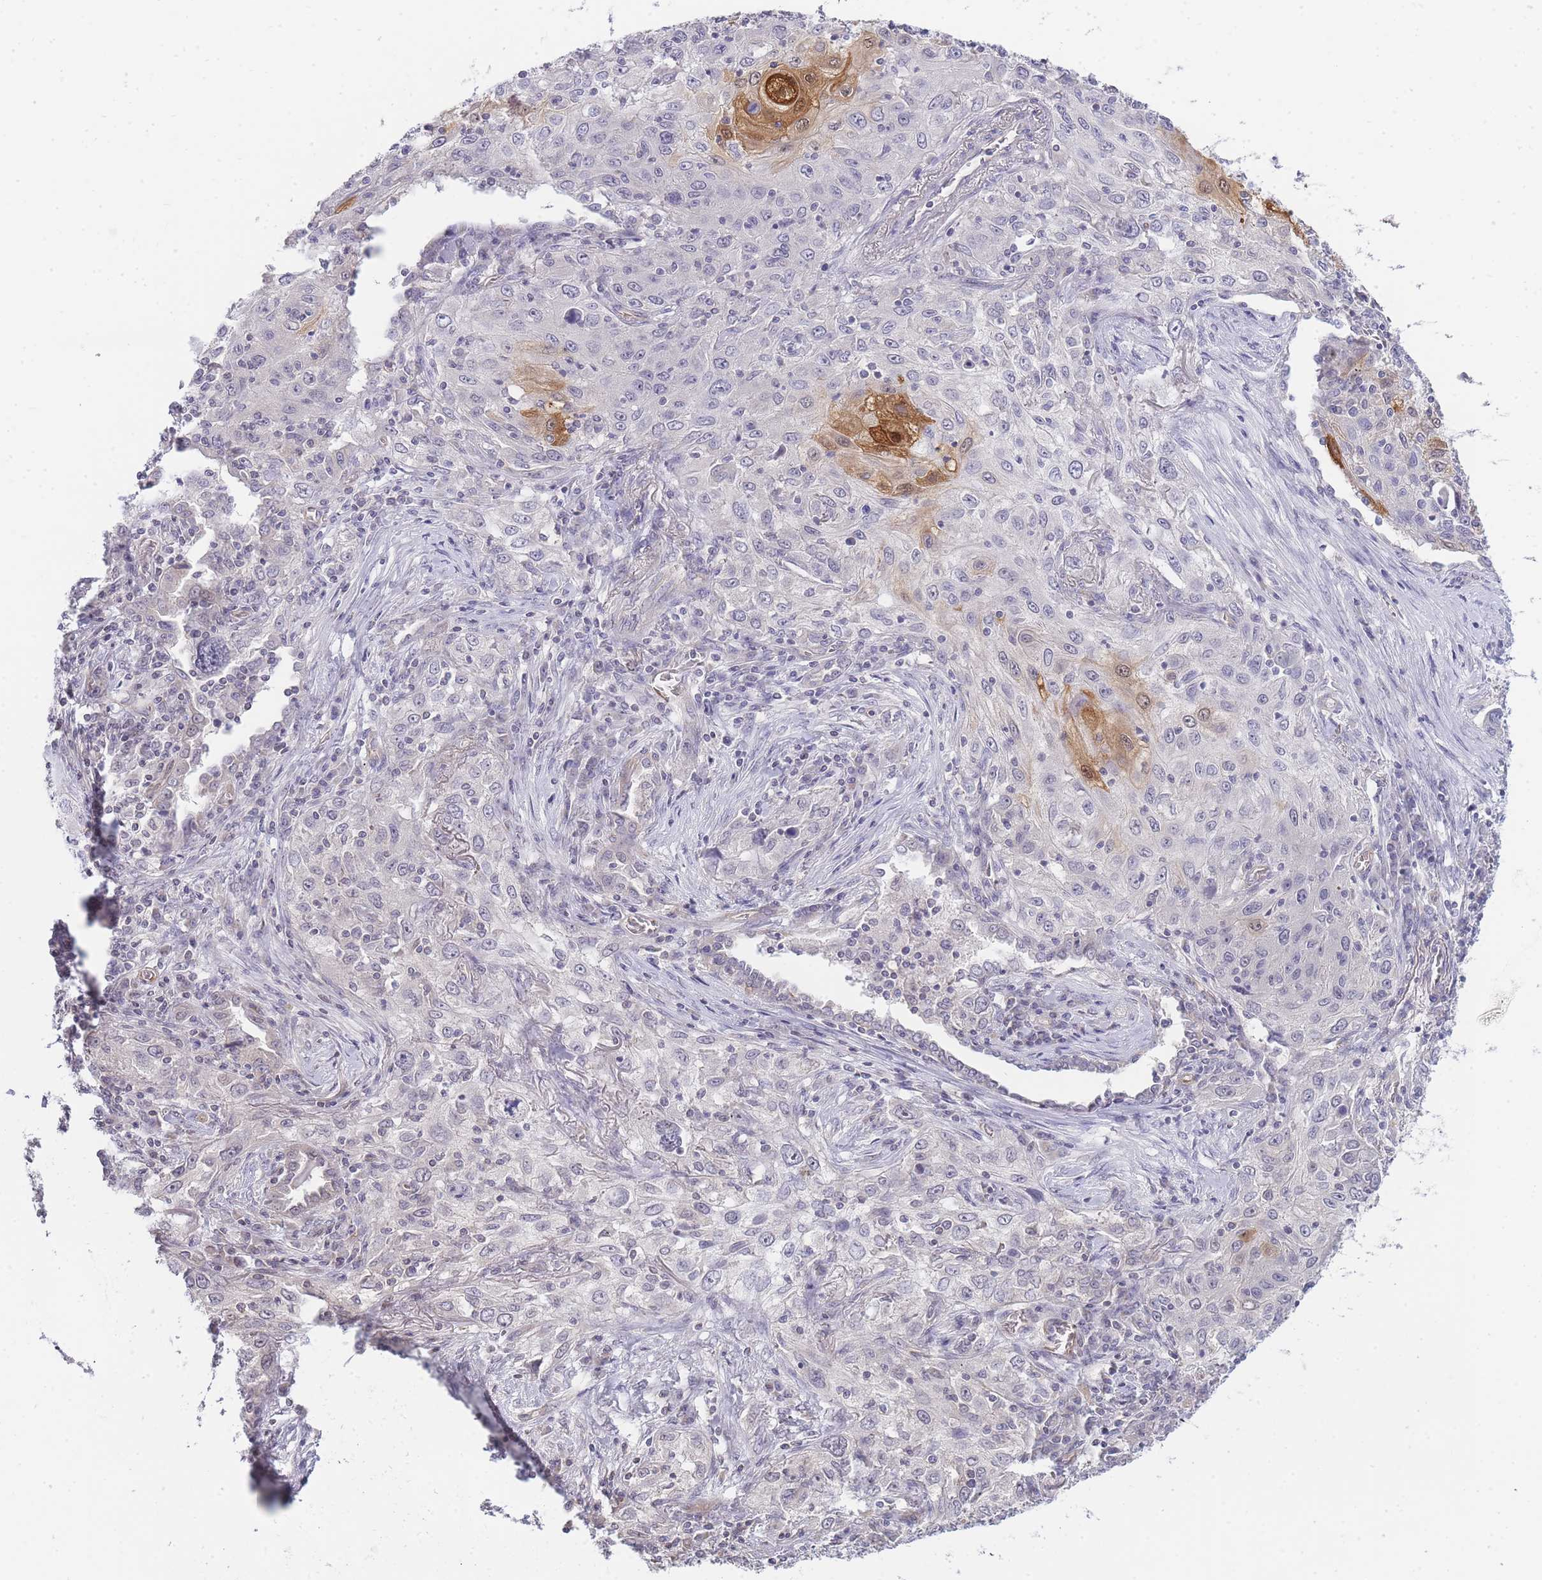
{"staining": {"intensity": "strong", "quantity": "<25%", "location": "cytoplasmic/membranous,nuclear"}, "tissue": "lung cancer", "cell_type": "Tumor cells", "image_type": "cancer", "snomed": [{"axis": "morphology", "description": "Squamous cell carcinoma, NOS"}, {"axis": "topography", "description": "Lung"}], "caption": "Immunohistochemical staining of lung cancer (squamous cell carcinoma) exhibits medium levels of strong cytoplasmic/membranous and nuclear expression in approximately <25% of tumor cells. Nuclei are stained in blue.", "gene": "C19orf25", "patient": {"sex": "female", "age": 69}}